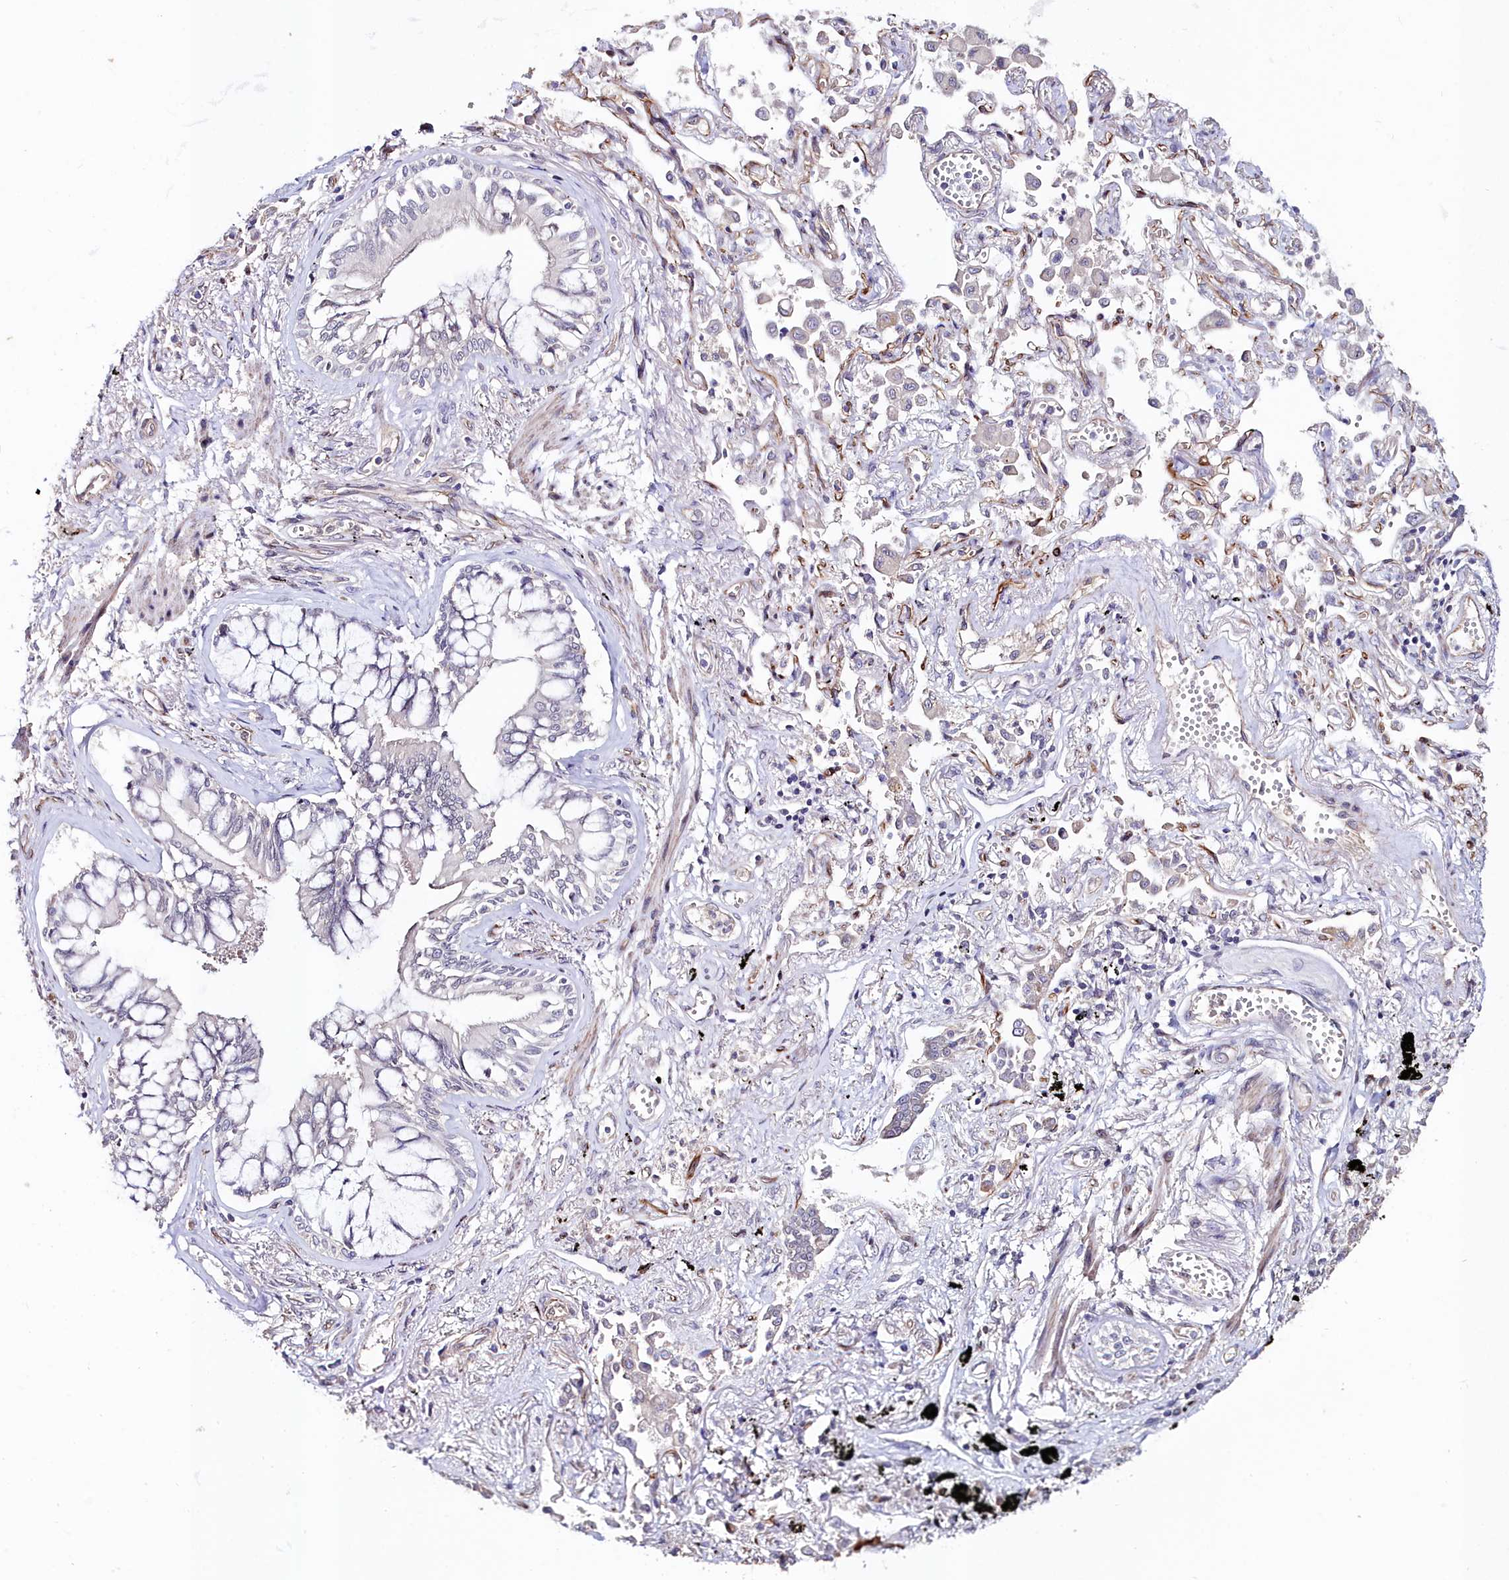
{"staining": {"intensity": "negative", "quantity": "none", "location": "none"}, "tissue": "lung cancer", "cell_type": "Tumor cells", "image_type": "cancer", "snomed": [{"axis": "morphology", "description": "Adenocarcinoma, NOS"}, {"axis": "topography", "description": "Lung"}], "caption": "This is an IHC histopathology image of human lung adenocarcinoma. There is no staining in tumor cells.", "gene": "C4orf19", "patient": {"sex": "male", "age": 67}}